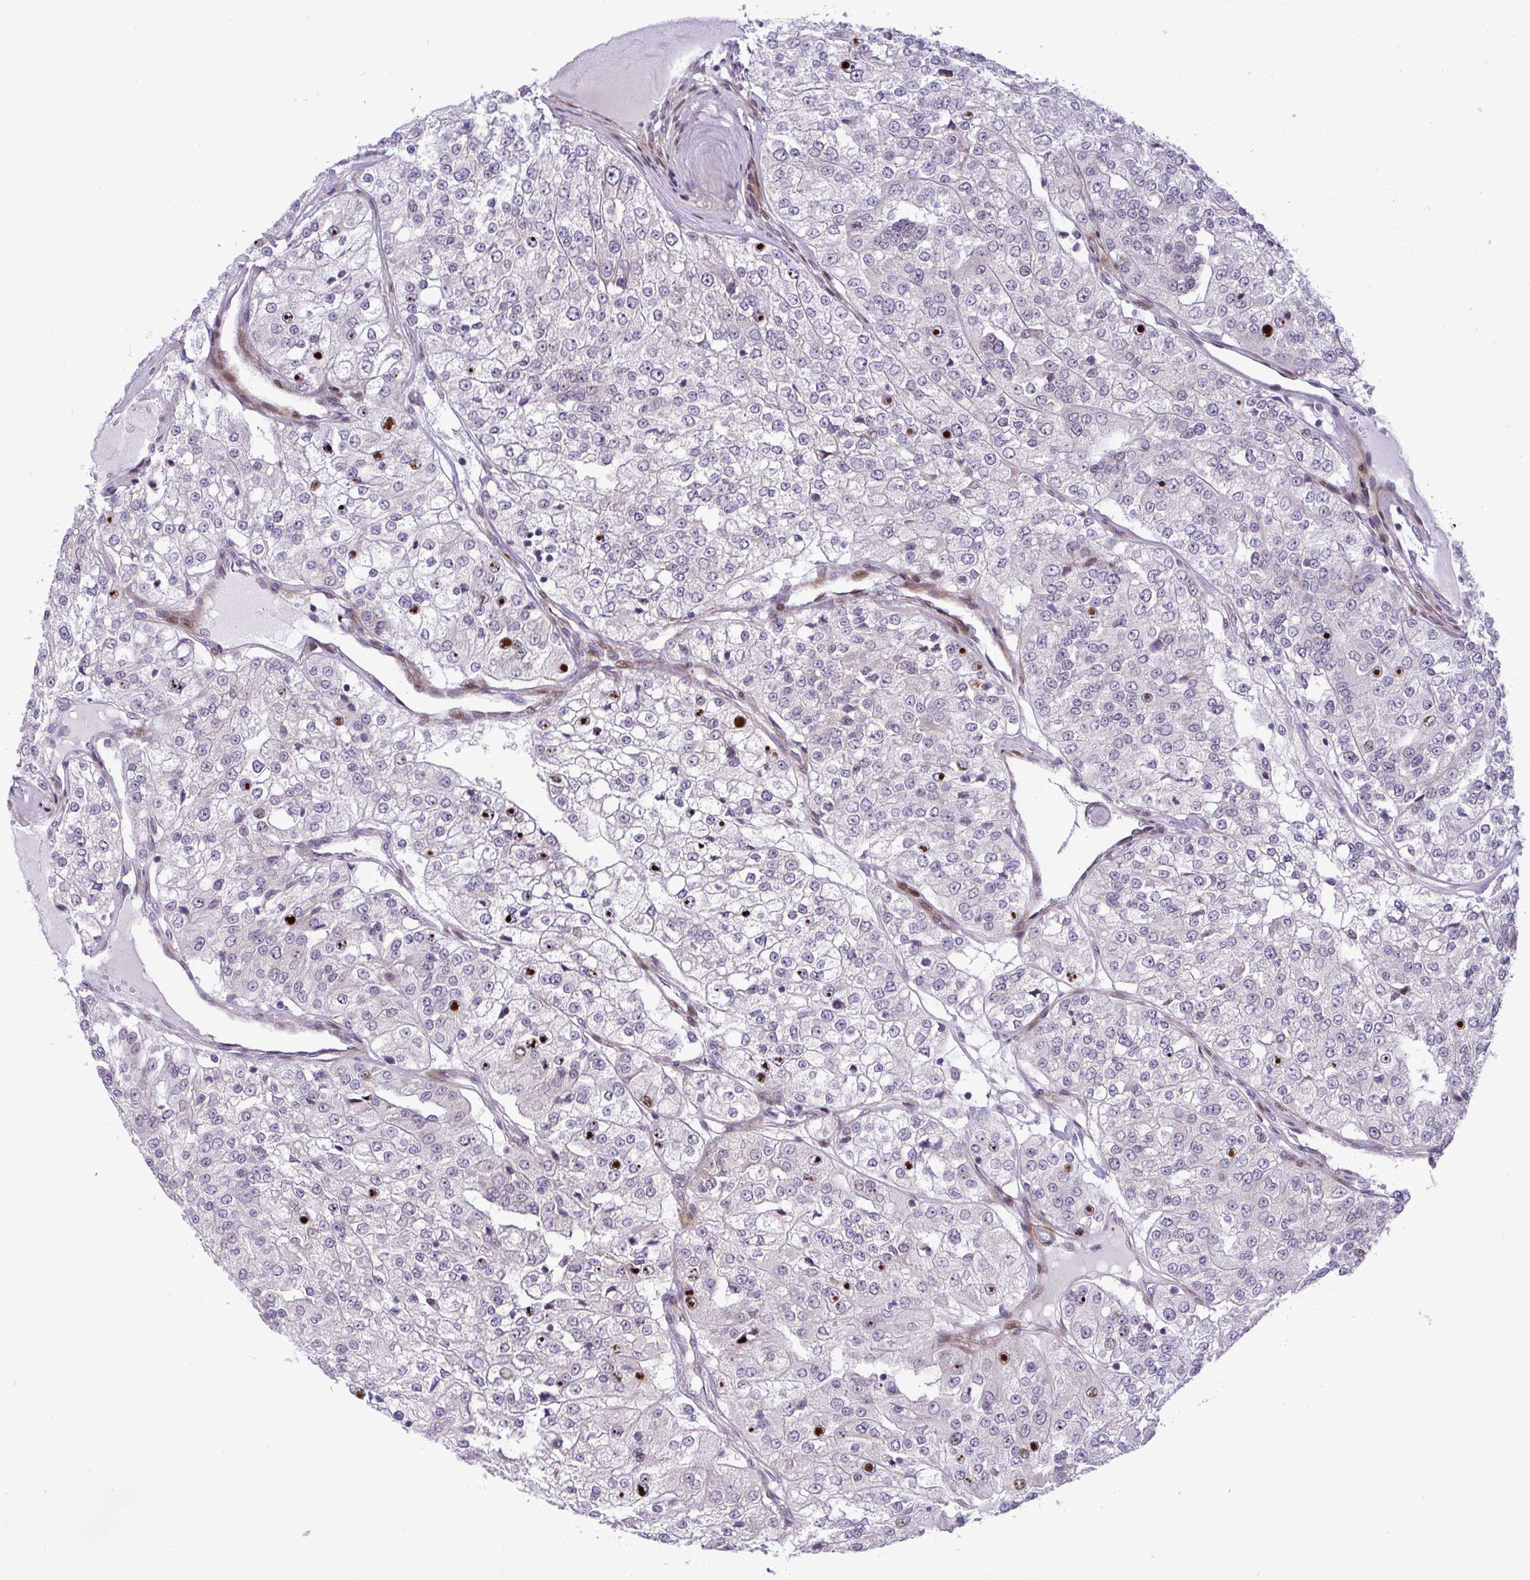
{"staining": {"intensity": "weak", "quantity": "<25%", "location": "nuclear"}, "tissue": "renal cancer", "cell_type": "Tumor cells", "image_type": "cancer", "snomed": [{"axis": "morphology", "description": "Adenocarcinoma, NOS"}, {"axis": "topography", "description": "Kidney"}], "caption": "The immunohistochemistry histopathology image has no significant expression in tumor cells of renal adenocarcinoma tissue. Nuclei are stained in blue.", "gene": "CASTOR2", "patient": {"sex": "female", "age": 63}}